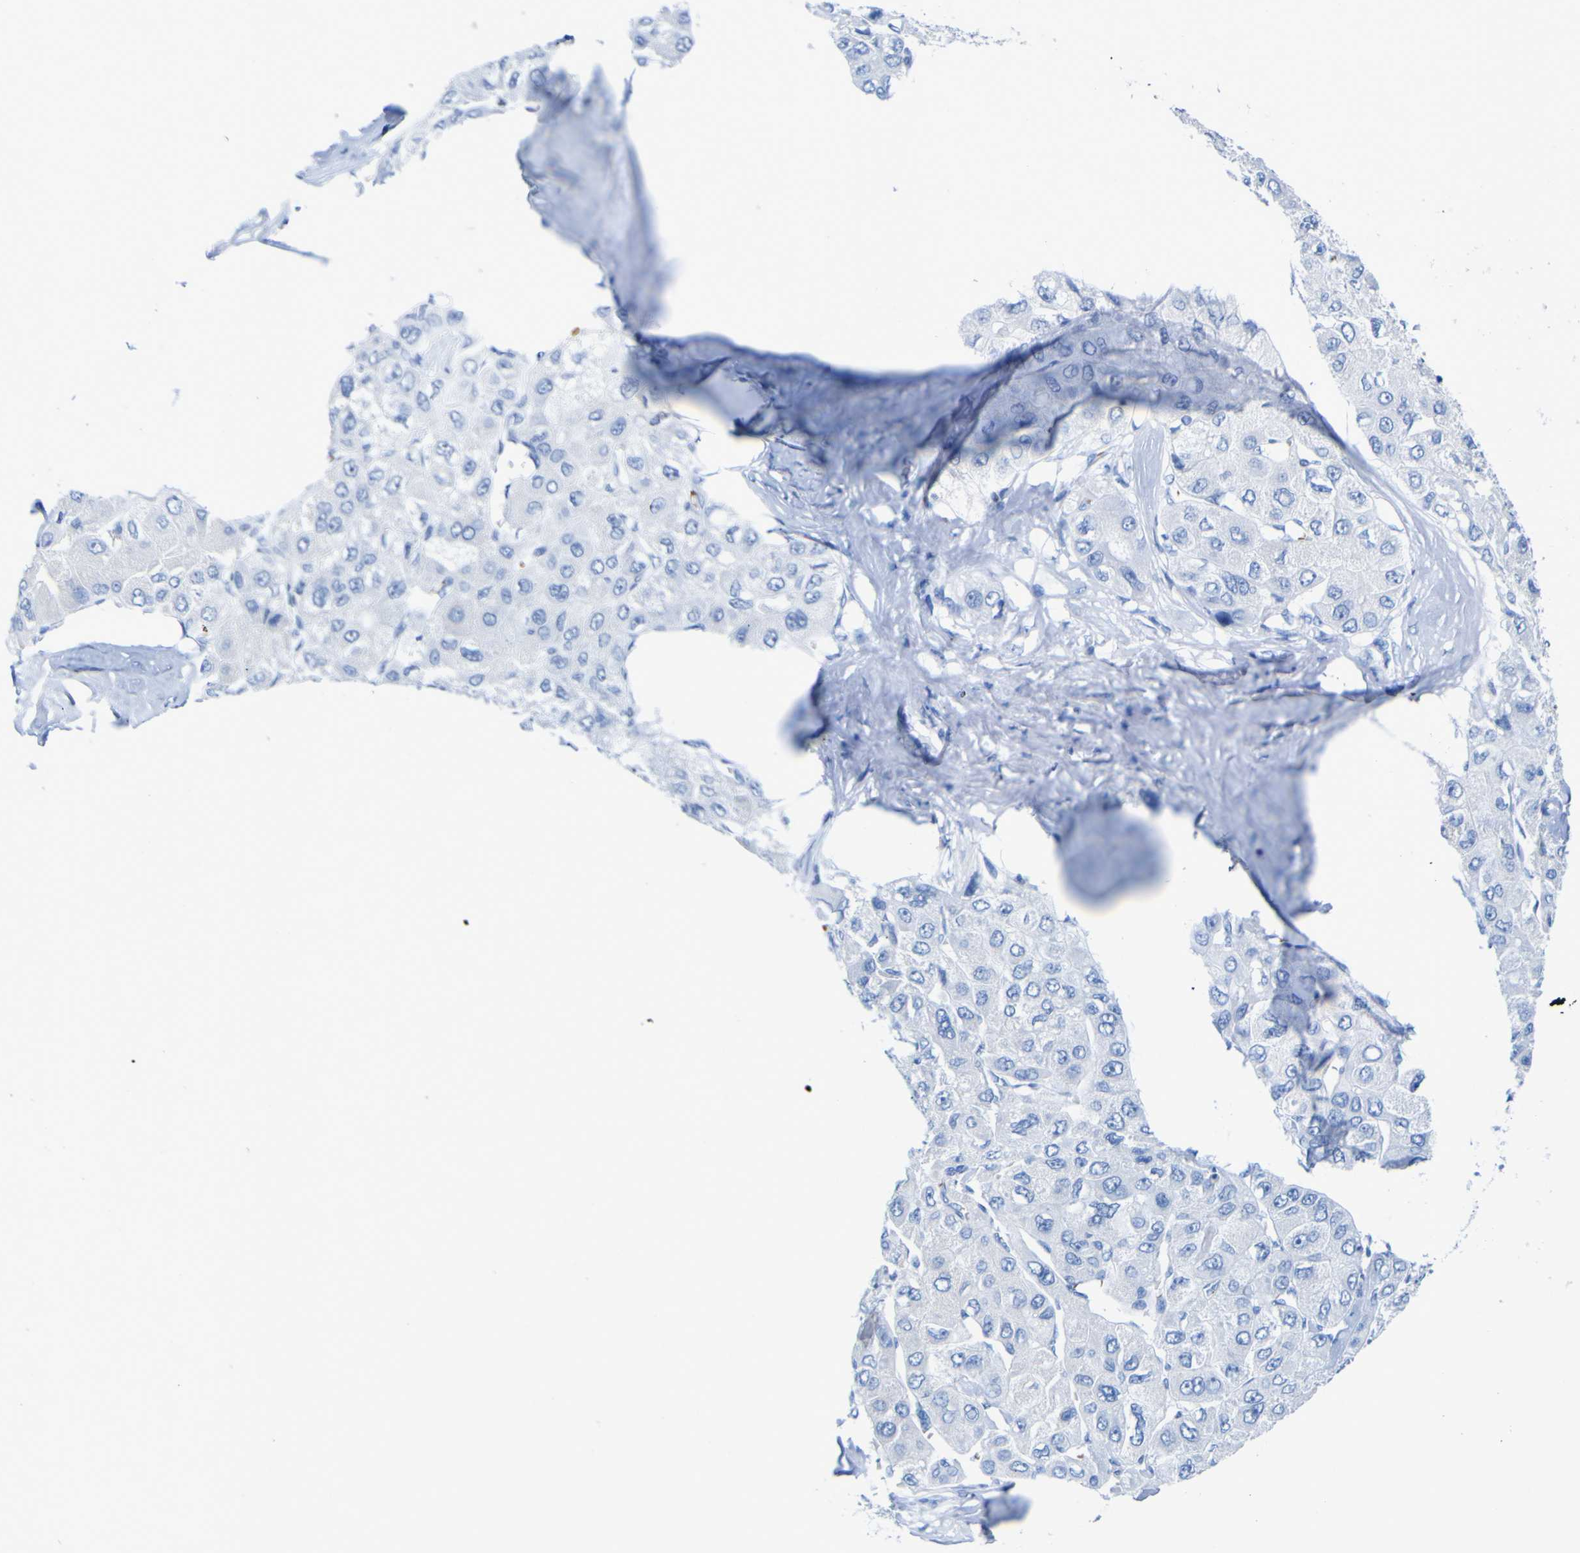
{"staining": {"intensity": "negative", "quantity": "none", "location": "none"}, "tissue": "liver cancer", "cell_type": "Tumor cells", "image_type": "cancer", "snomed": [{"axis": "morphology", "description": "Carcinoma, Hepatocellular, NOS"}, {"axis": "topography", "description": "Liver"}], "caption": "The IHC photomicrograph has no significant positivity in tumor cells of liver cancer tissue. (DAB immunohistochemistry with hematoxylin counter stain).", "gene": "DACH1", "patient": {"sex": "male", "age": 80}}